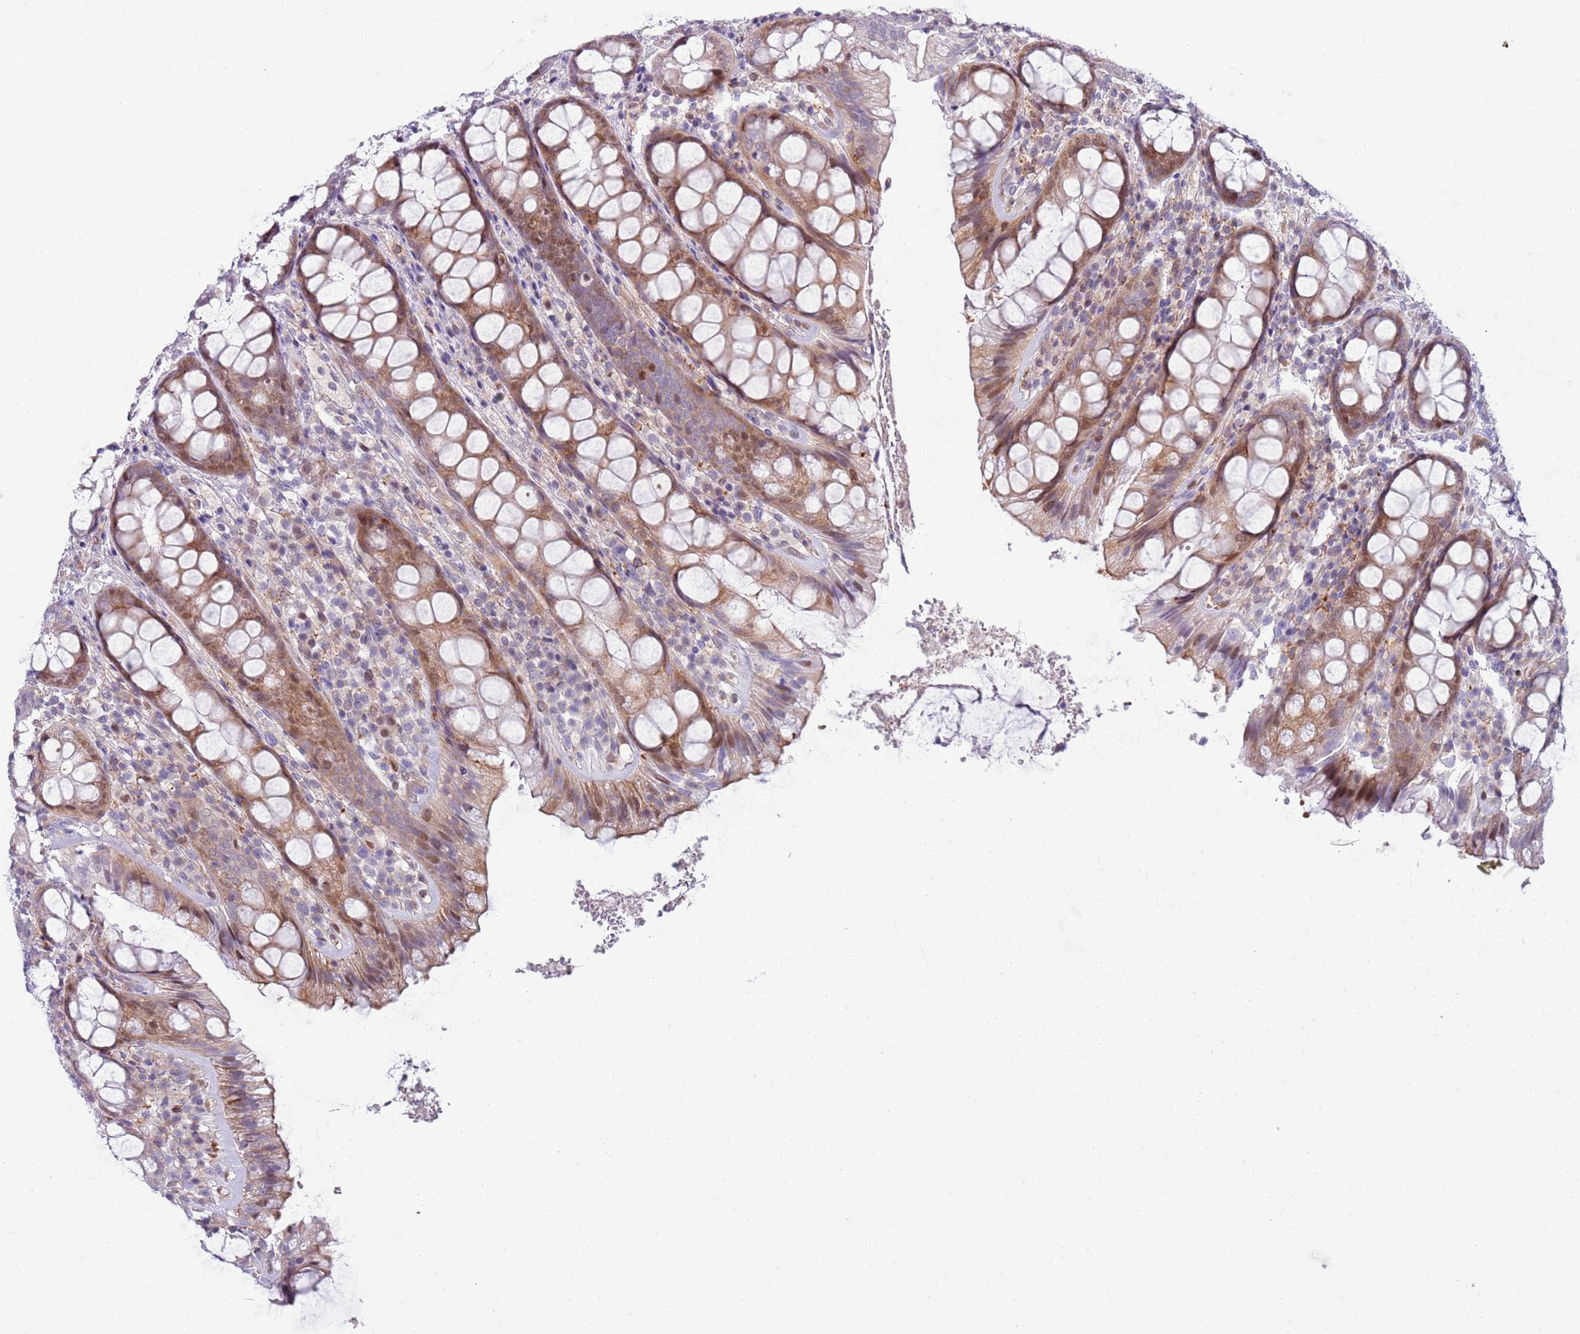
{"staining": {"intensity": "moderate", "quantity": "25%-75%", "location": "cytoplasmic/membranous,nuclear"}, "tissue": "rectum", "cell_type": "Glandular cells", "image_type": "normal", "snomed": [{"axis": "morphology", "description": "Normal tissue, NOS"}, {"axis": "topography", "description": "Rectum"}], "caption": "Brown immunohistochemical staining in normal rectum displays moderate cytoplasmic/membranous,nuclear staining in about 25%-75% of glandular cells. The protein of interest is shown in brown color, while the nuclei are stained blue.", "gene": "NBPF4", "patient": {"sex": "male", "age": 83}}